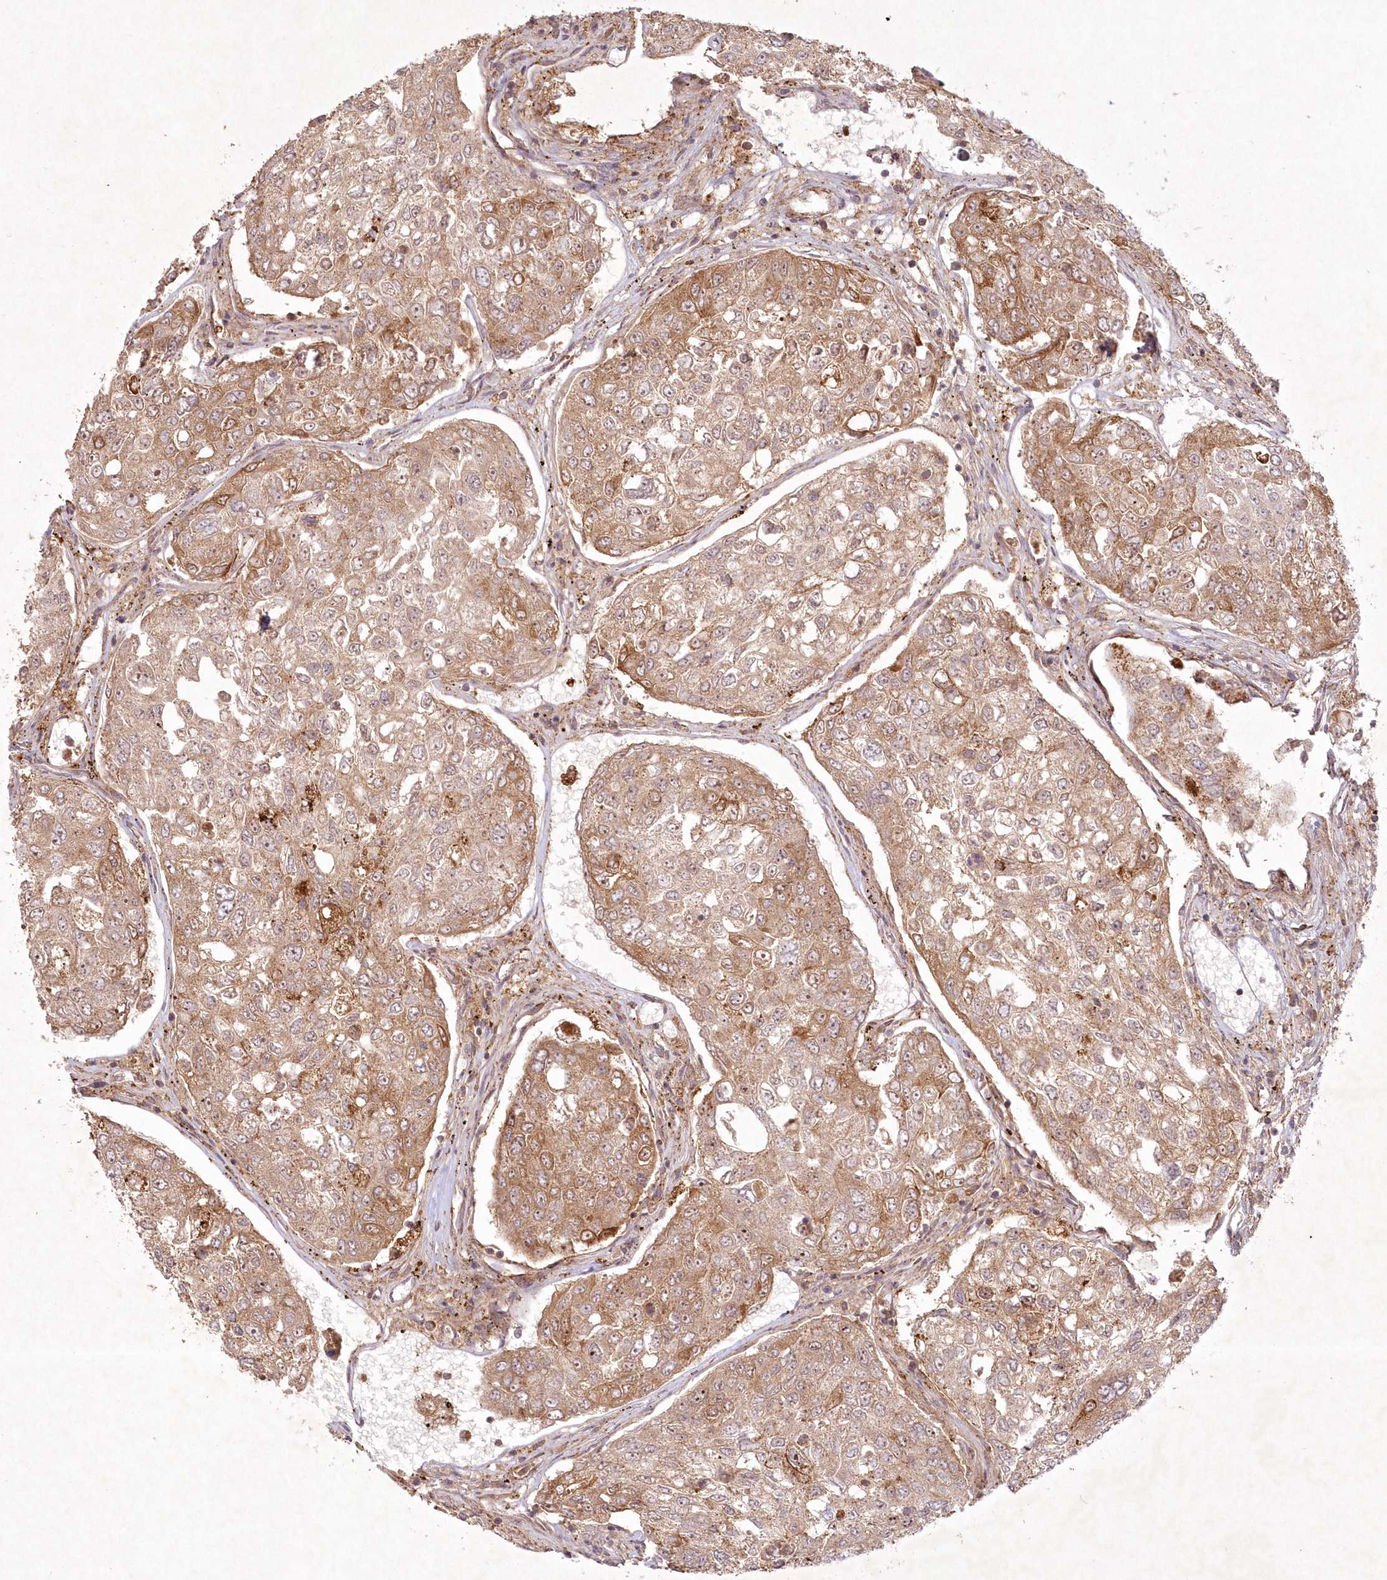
{"staining": {"intensity": "moderate", "quantity": ">75%", "location": "cytoplasmic/membranous,nuclear"}, "tissue": "urothelial cancer", "cell_type": "Tumor cells", "image_type": "cancer", "snomed": [{"axis": "morphology", "description": "Urothelial carcinoma, High grade"}, {"axis": "topography", "description": "Lymph node"}, {"axis": "topography", "description": "Urinary bladder"}], "caption": "A brown stain highlights moderate cytoplasmic/membranous and nuclear staining of a protein in human high-grade urothelial carcinoma tumor cells. (brown staining indicates protein expression, while blue staining denotes nuclei).", "gene": "TOGARAM2", "patient": {"sex": "male", "age": 51}}